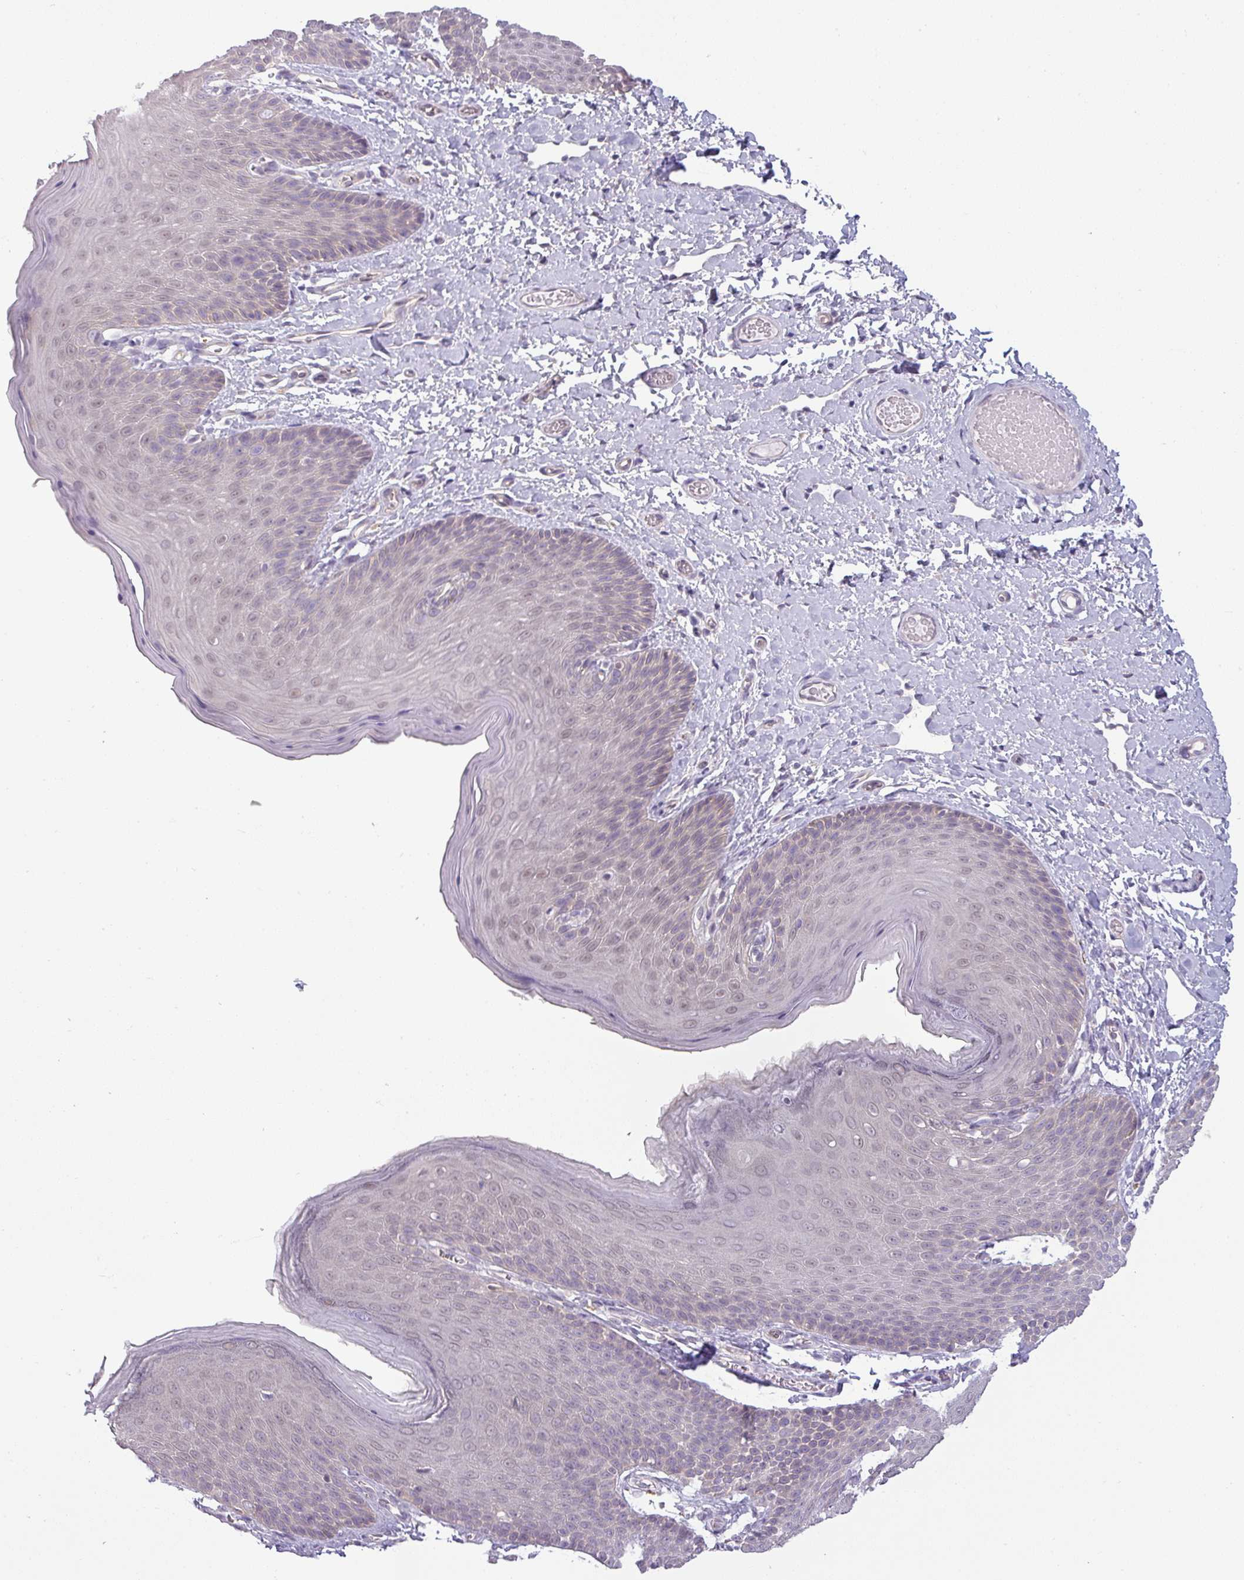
{"staining": {"intensity": "weak", "quantity": "25%-75%", "location": "cytoplasmic/membranous,nuclear"}, "tissue": "skin", "cell_type": "Epidermal cells", "image_type": "normal", "snomed": [{"axis": "morphology", "description": "Normal tissue, NOS"}, {"axis": "topography", "description": "Anal"}], "caption": "Immunohistochemistry (IHC) (DAB (3,3'-diaminobenzidine)) staining of normal human skin exhibits weak cytoplasmic/membranous,nuclear protein positivity in approximately 25%-75% of epidermal cells. The staining was performed using DAB (3,3'-diaminobenzidine), with brown indicating positive protein expression. Nuclei are stained blue with hematoxylin.", "gene": "CCDC144A", "patient": {"sex": "female", "age": 40}}